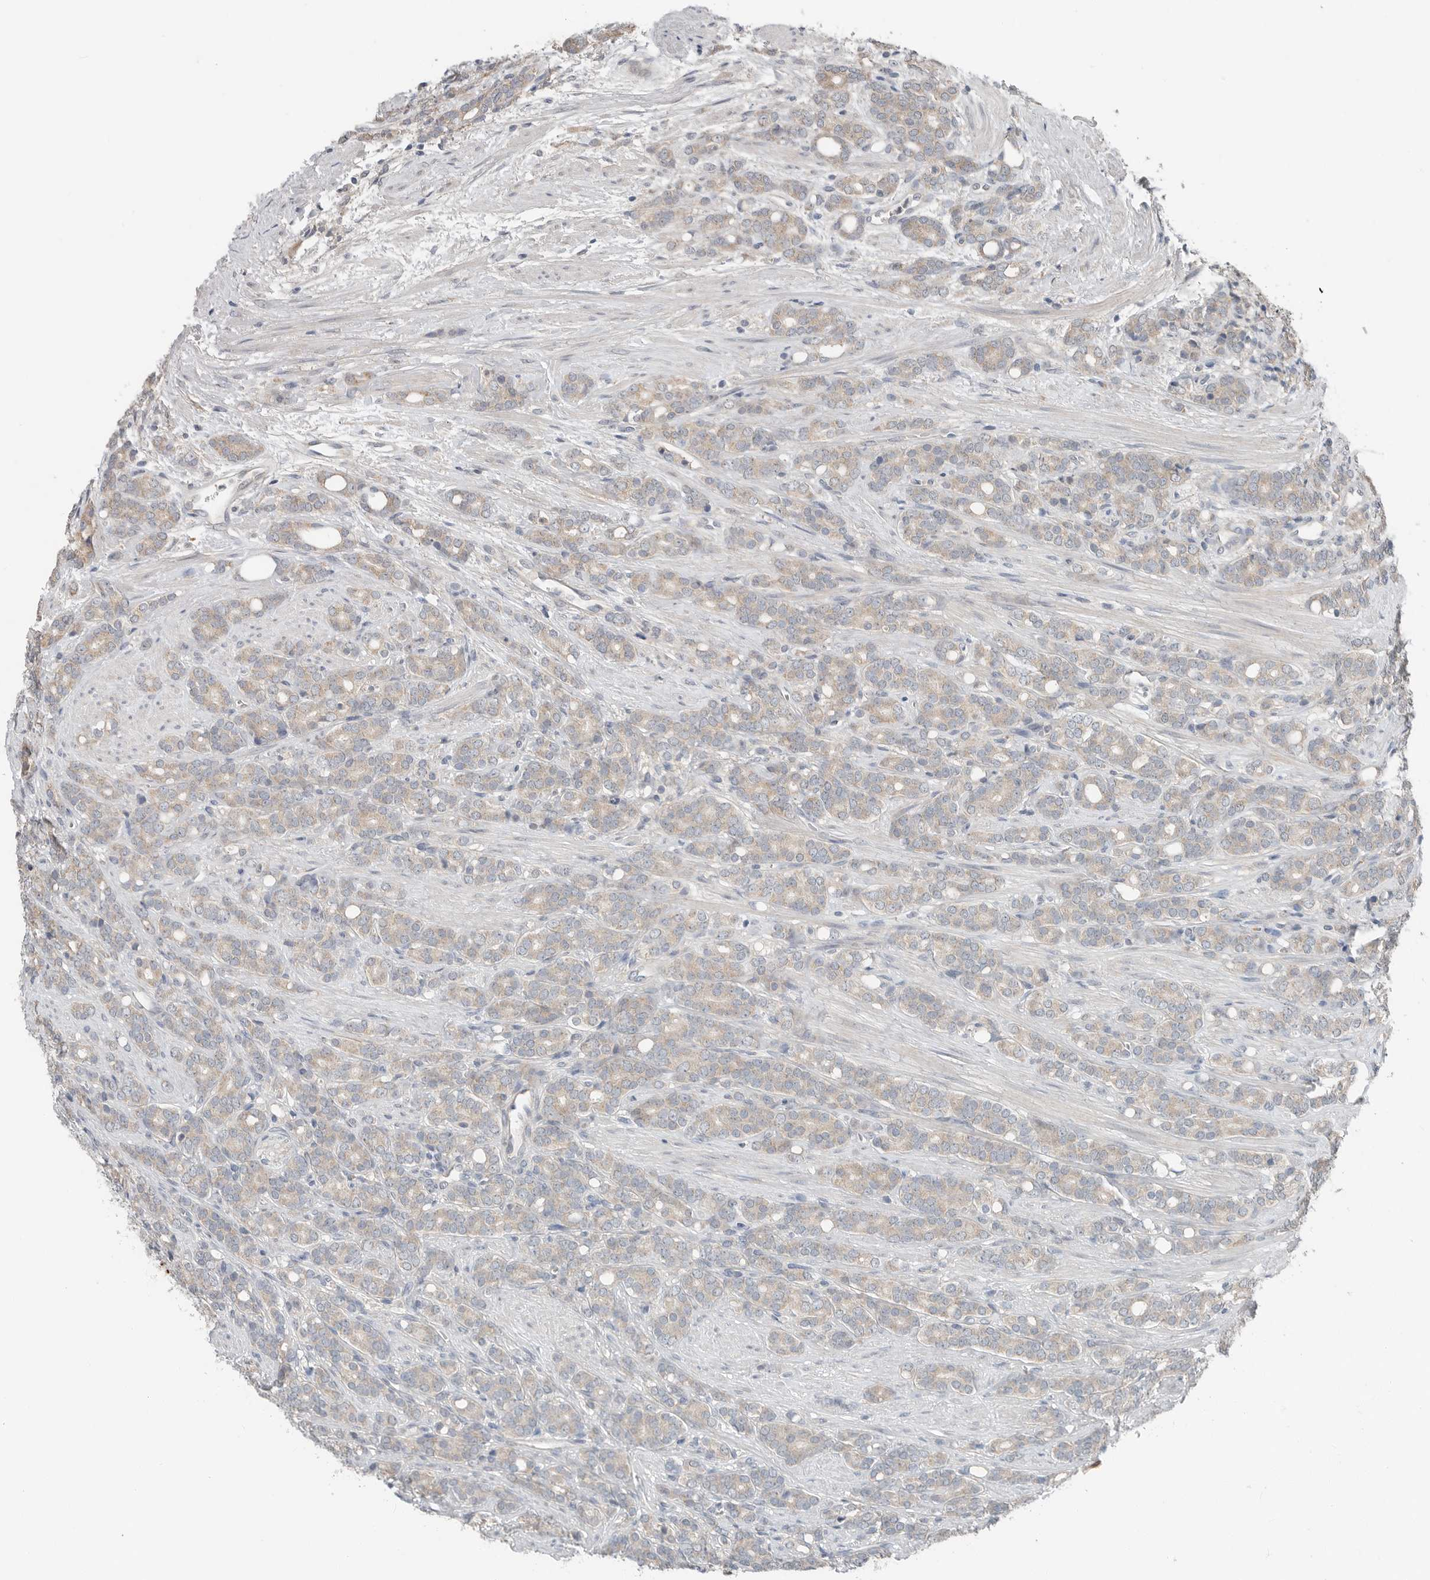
{"staining": {"intensity": "weak", "quantity": ">75%", "location": "cytoplasmic/membranous"}, "tissue": "prostate cancer", "cell_type": "Tumor cells", "image_type": "cancer", "snomed": [{"axis": "morphology", "description": "Adenocarcinoma, High grade"}, {"axis": "topography", "description": "Prostate"}], "caption": "Weak cytoplasmic/membranous protein staining is seen in about >75% of tumor cells in prostate adenocarcinoma (high-grade).", "gene": "FCRLB", "patient": {"sex": "male", "age": 62}}